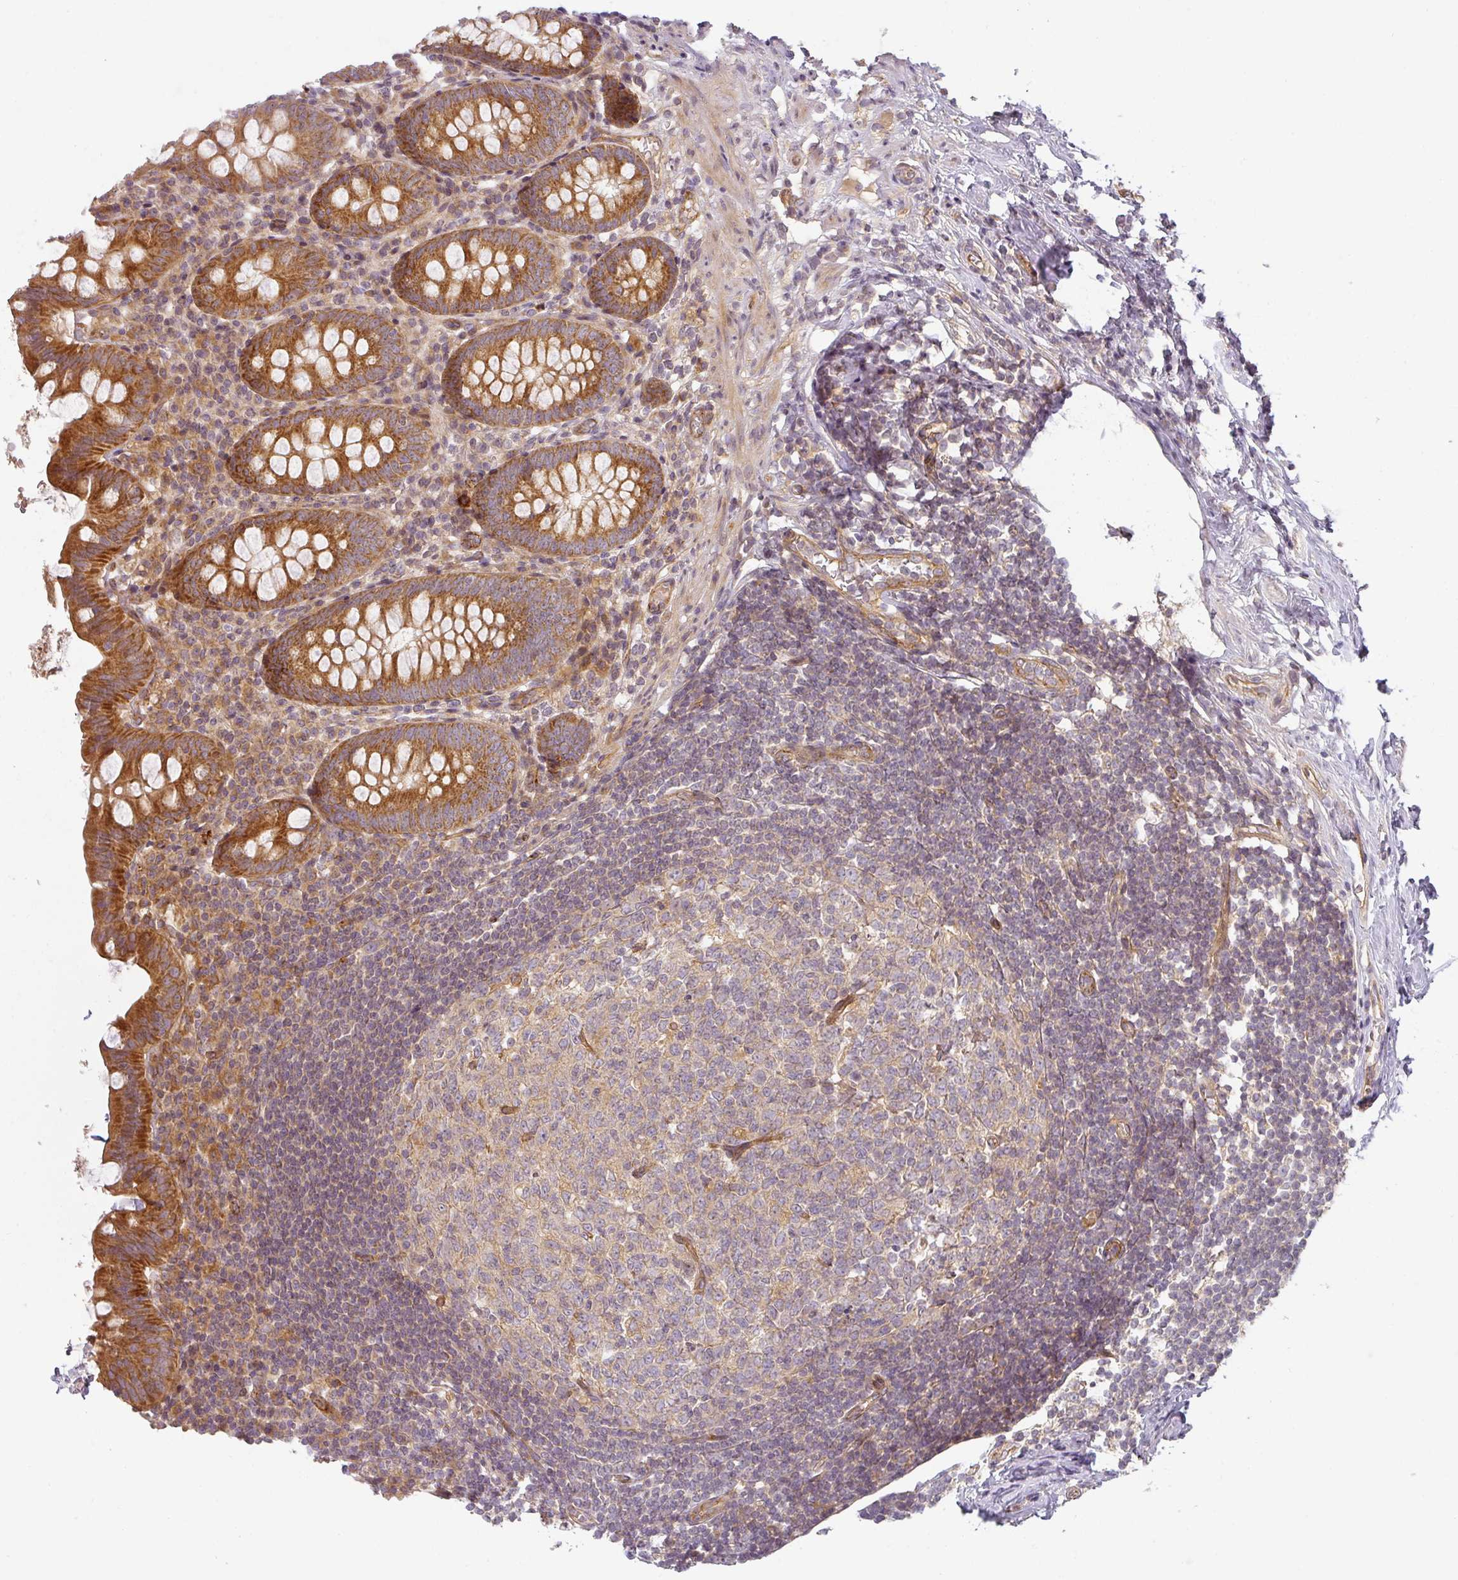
{"staining": {"intensity": "strong", "quantity": ">75%", "location": "cytoplasmic/membranous"}, "tissue": "appendix", "cell_type": "Glandular cells", "image_type": "normal", "snomed": [{"axis": "morphology", "description": "Normal tissue, NOS"}, {"axis": "topography", "description": "Appendix"}], "caption": "A high-resolution image shows immunohistochemistry staining of benign appendix, which shows strong cytoplasmic/membranous expression in approximately >75% of glandular cells. (DAB (3,3'-diaminobenzidine) = brown stain, brightfield microscopy at high magnification).", "gene": "CNOT1", "patient": {"sex": "female", "age": 51}}